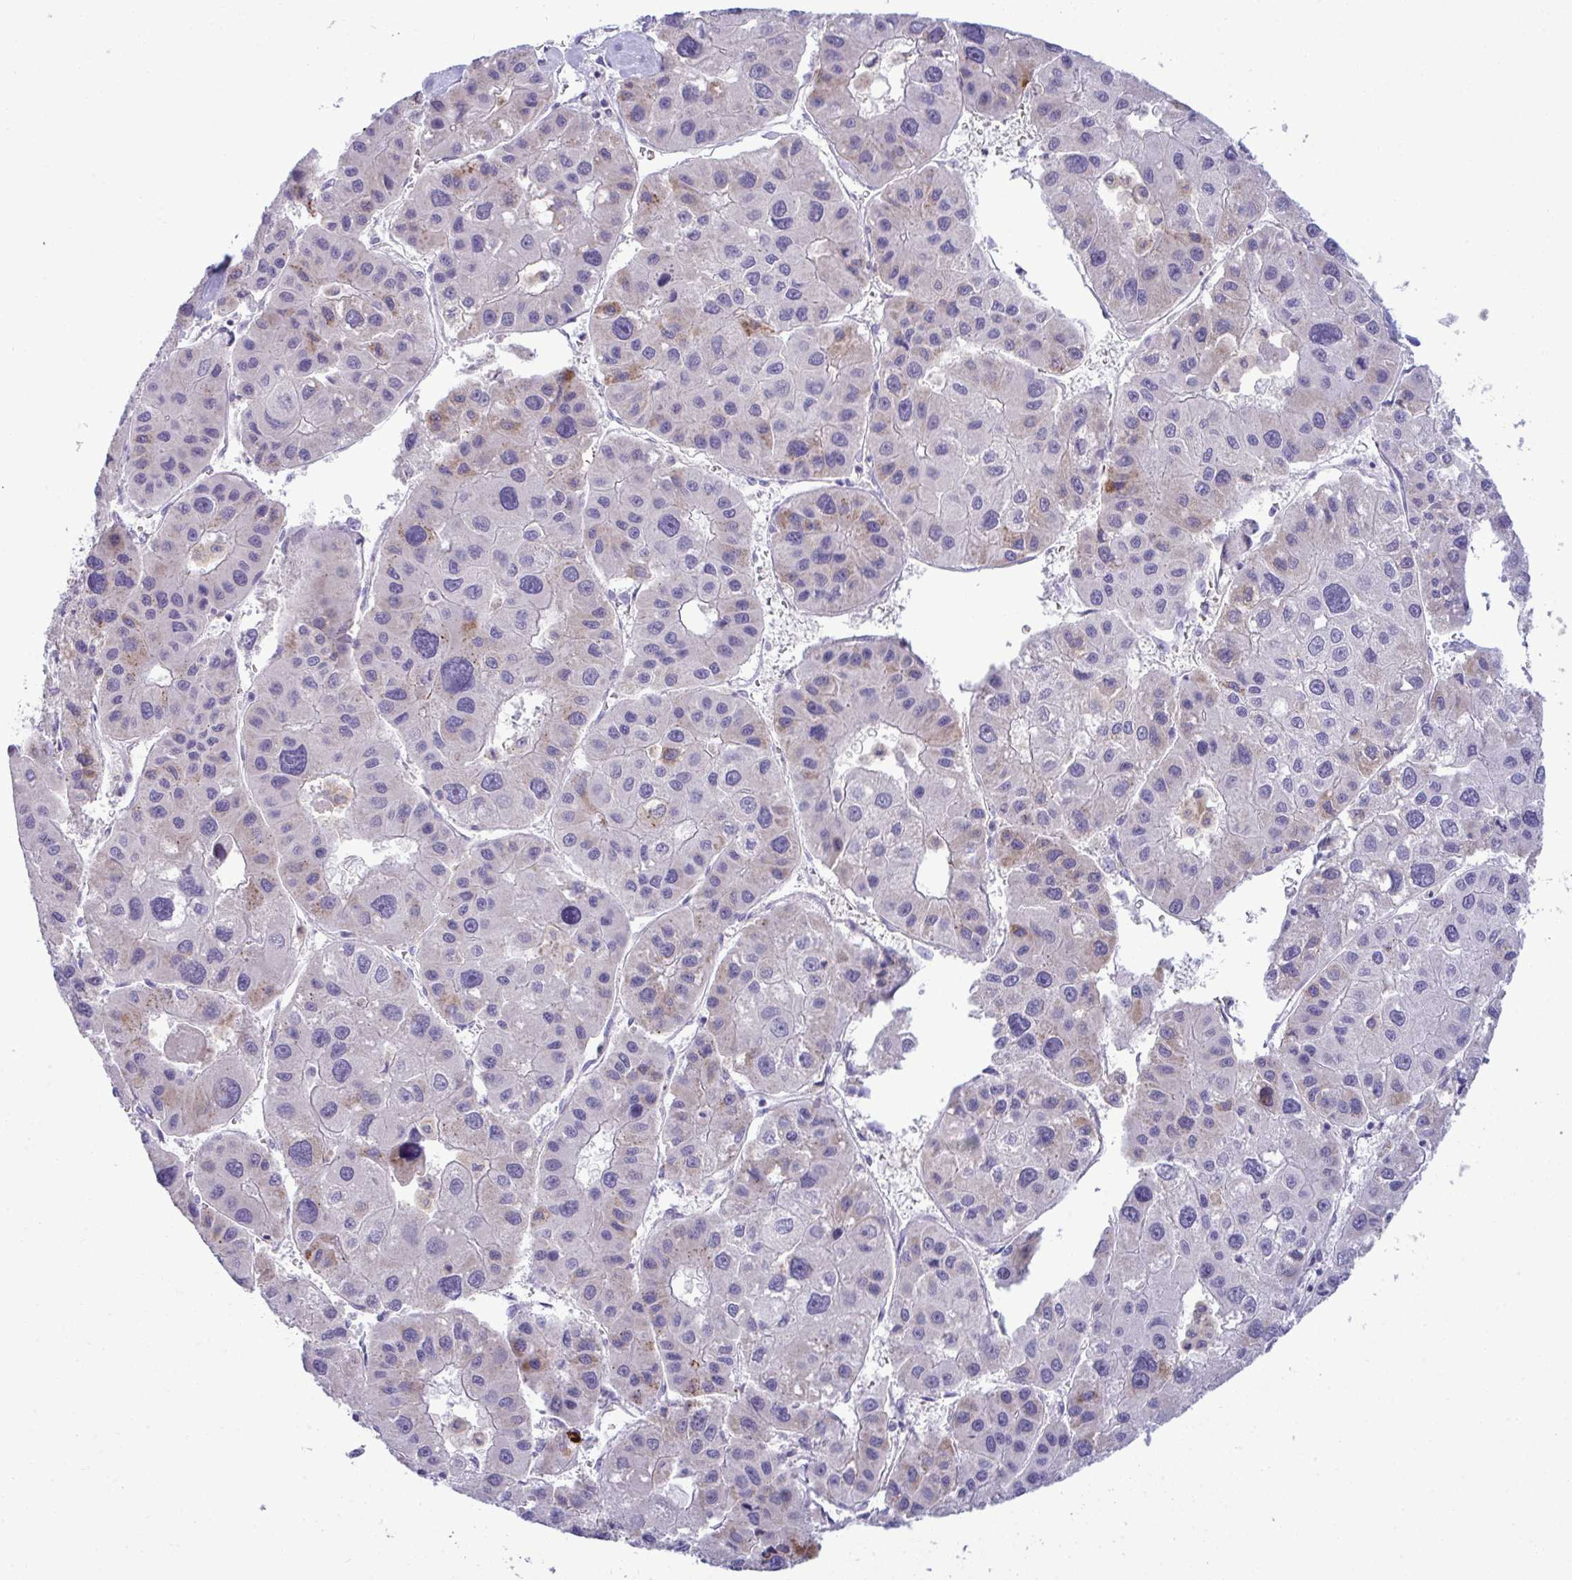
{"staining": {"intensity": "moderate", "quantity": "<25%", "location": "cytoplasmic/membranous"}, "tissue": "liver cancer", "cell_type": "Tumor cells", "image_type": "cancer", "snomed": [{"axis": "morphology", "description": "Carcinoma, Hepatocellular, NOS"}, {"axis": "topography", "description": "Liver"}], "caption": "Moderate cytoplasmic/membranous protein positivity is appreciated in about <25% of tumor cells in liver cancer (hepatocellular carcinoma).", "gene": "RGPD5", "patient": {"sex": "male", "age": 73}}